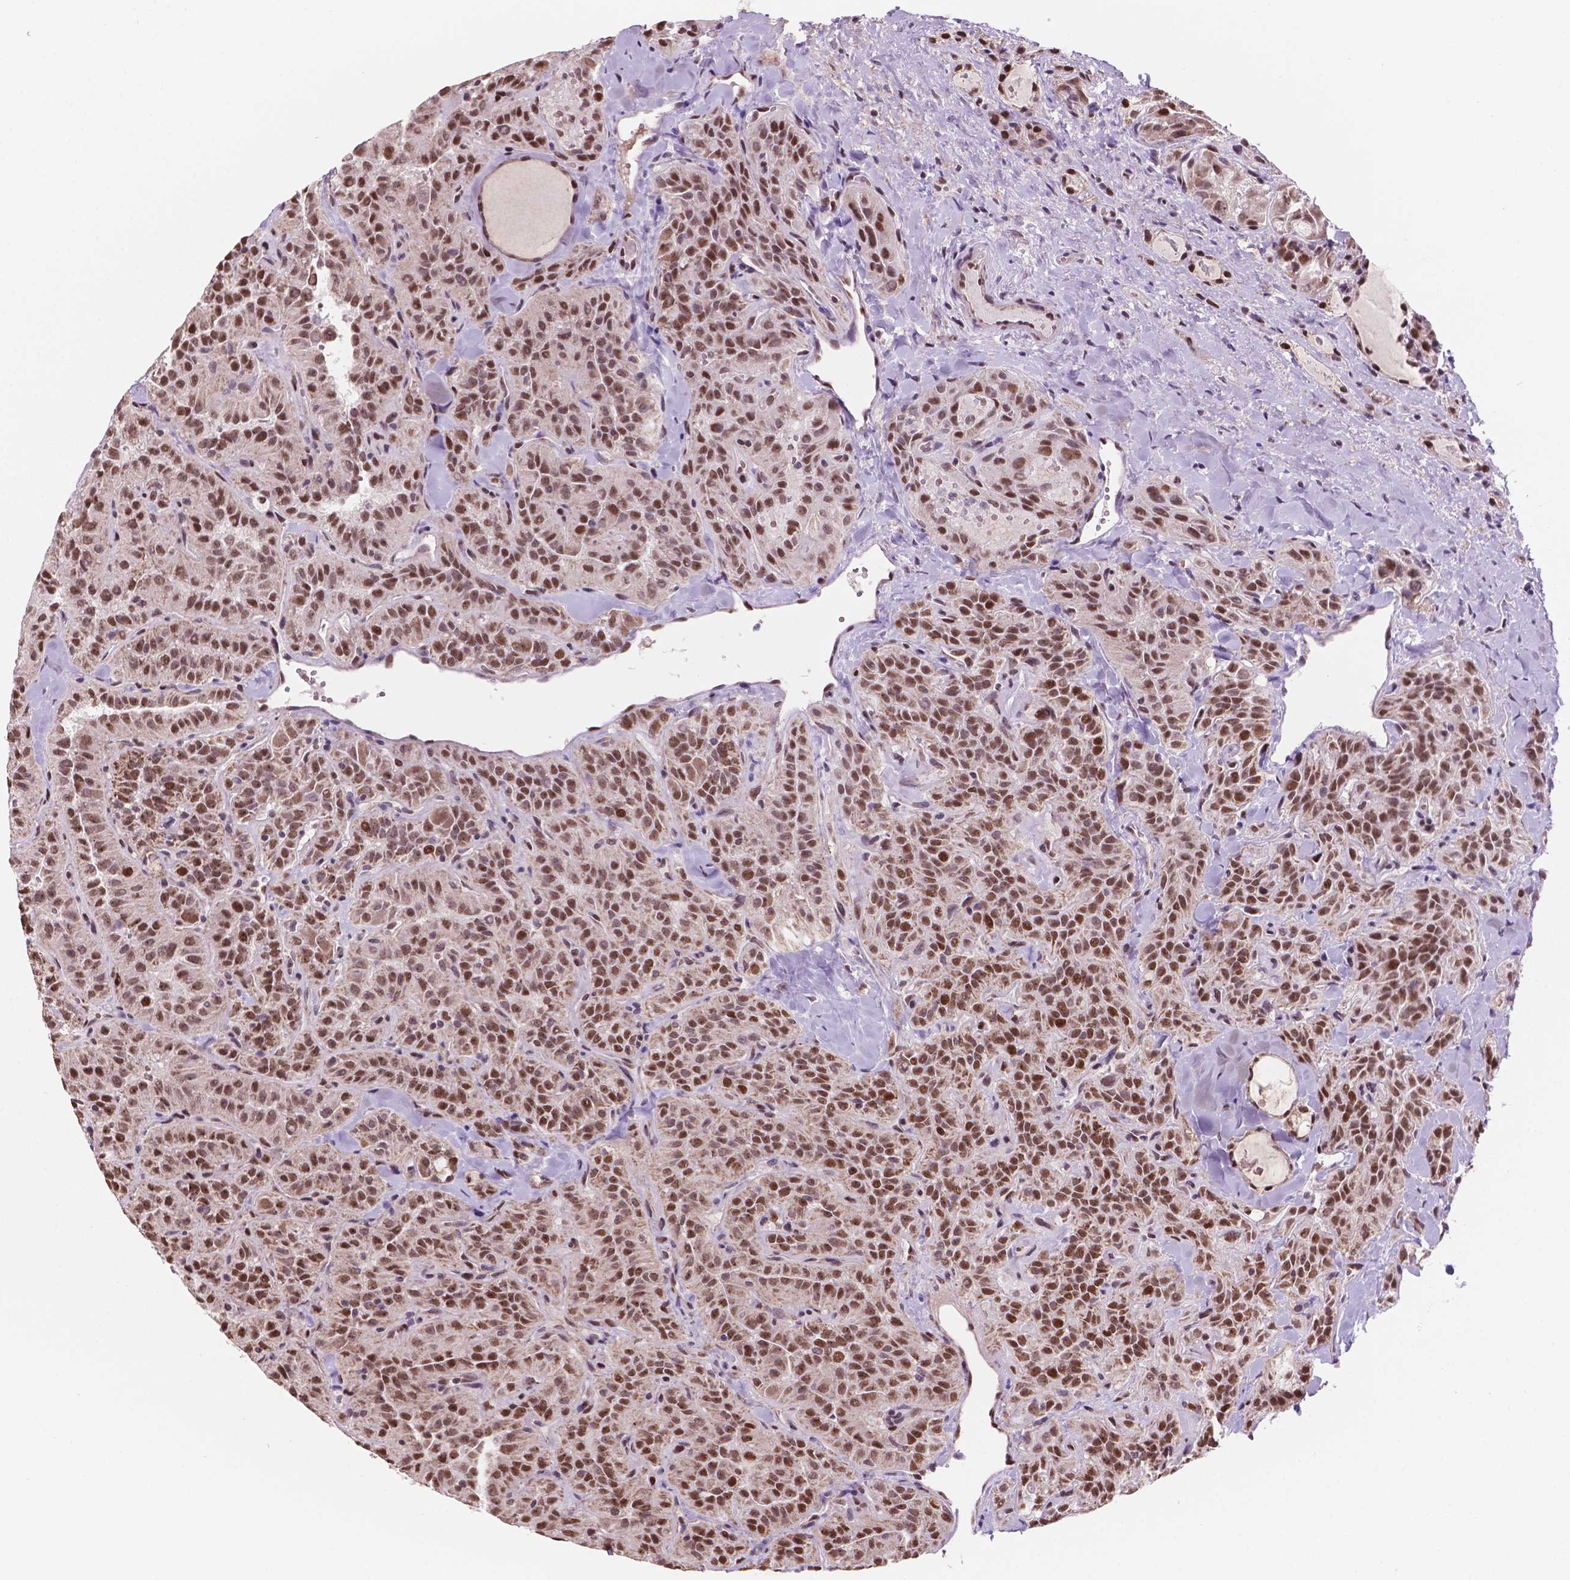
{"staining": {"intensity": "strong", "quantity": ">75%", "location": "cytoplasmic/membranous,nuclear"}, "tissue": "thyroid cancer", "cell_type": "Tumor cells", "image_type": "cancer", "snomed": [{"axis": "morphology", "description": "Papillary adenocarcinoma, NOS"}, {"axis": "topography", "description": "Thyroid gland"}], "caption": "Thyroid cancer (papillary adenocarcinoma) was stained to show a protein in brown. There is high levels of strong cytoplasmic/membranous and nuclear staining in about >75% of tumor cells.", "gene": "NDUFA10", "patient": {"sex": "female", "age": 45}}